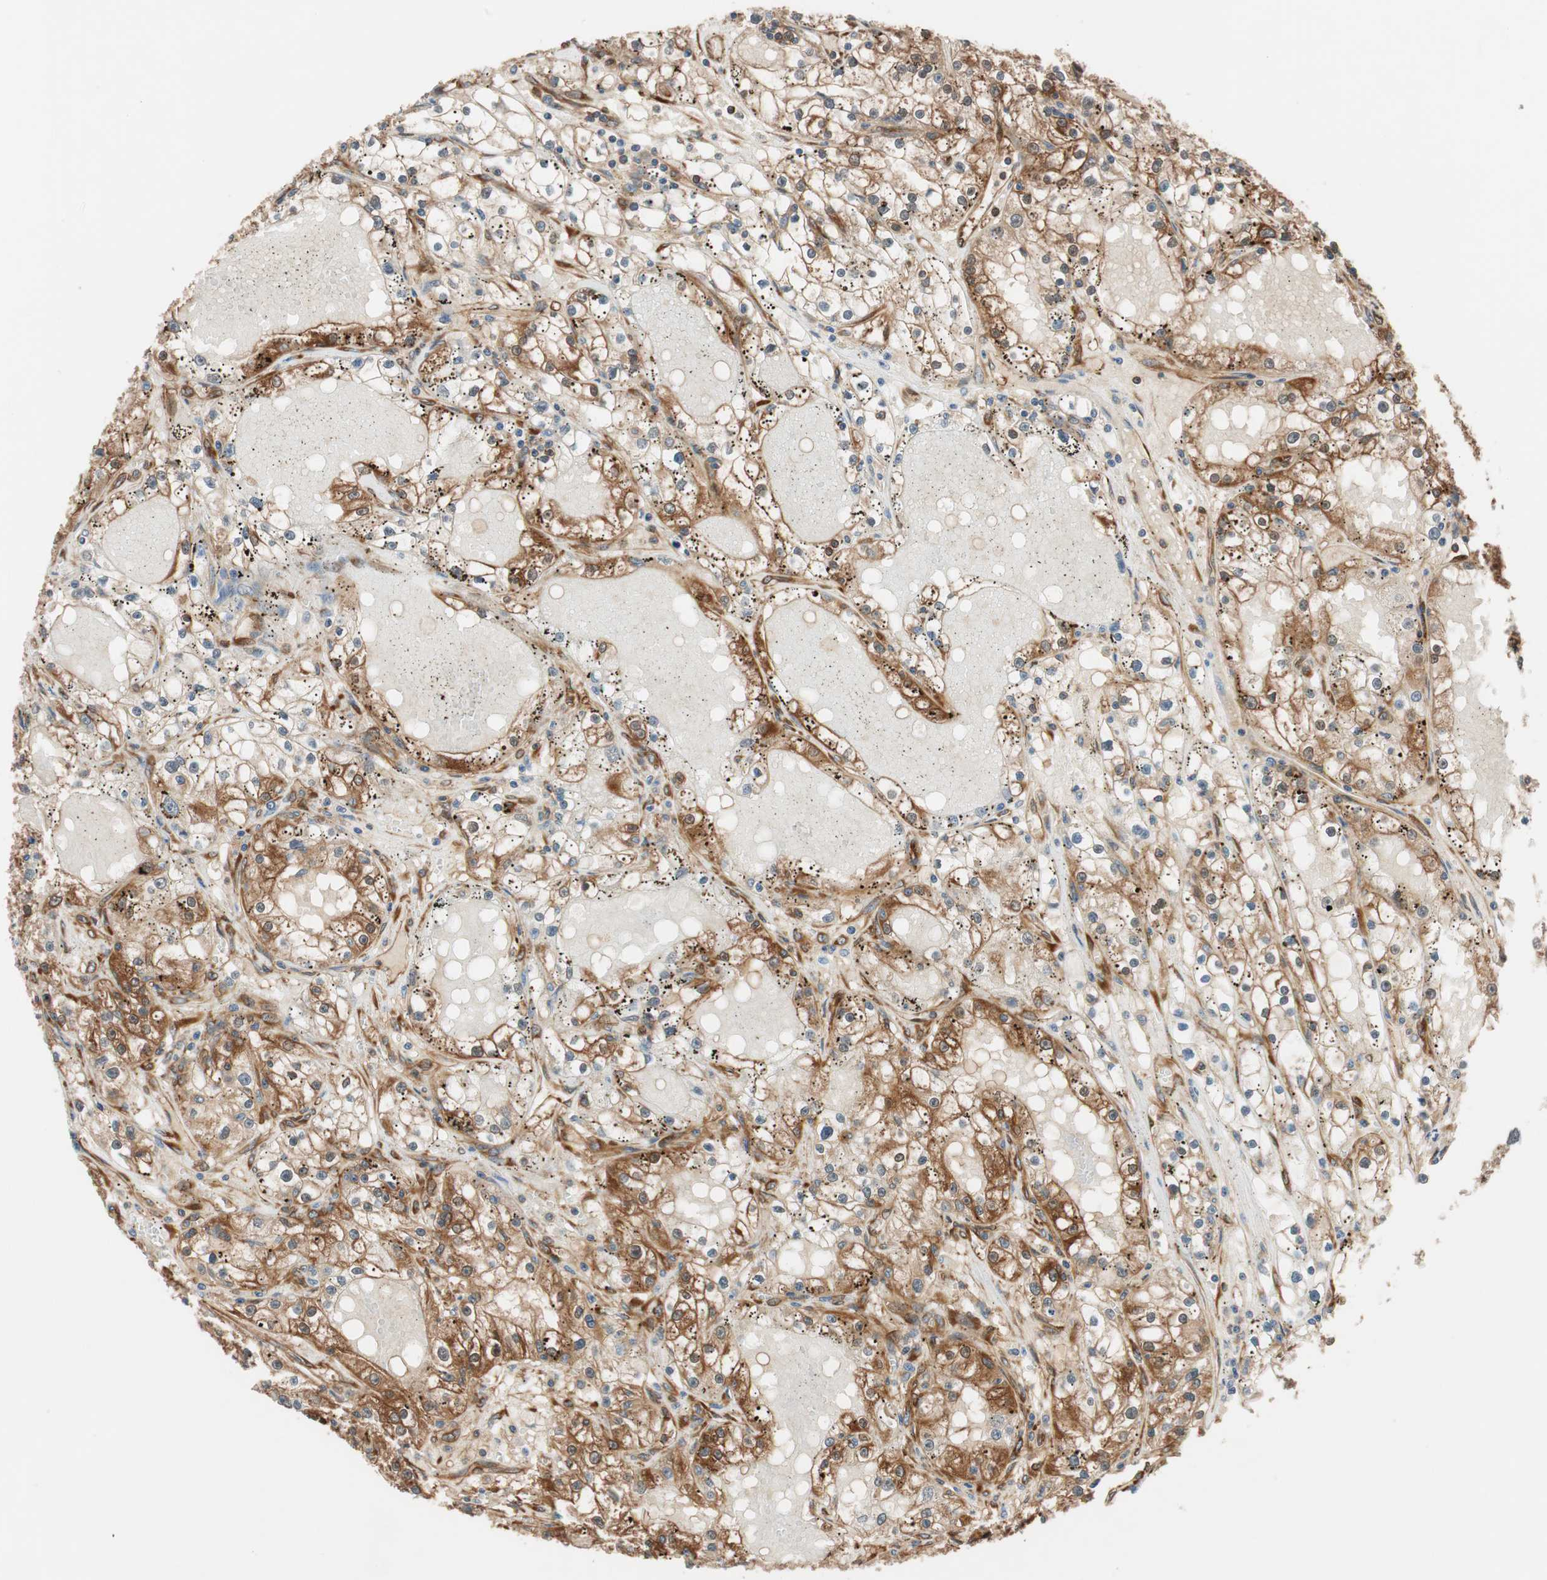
{"staining": {"intensity": "moderate", "quantity": ">75%", "location": "cytoplasmic/membranous"}, "tissue": "renal cancer", "cell_type": "Tumor cells", "image_type": "cancer", "snomed": [{"axis": "morphology", "description": "Adenocarcinoma, NOS"}, {"axis": "topography", "description": "Kidney"}], "caption": "Adenocarcinoma (renal) stained for a protein exhibits moderate cytoplasmic/membranous positivity in tumor cells.", "gene": "WASL", "patient": {"sex": "male", "age": 56}}